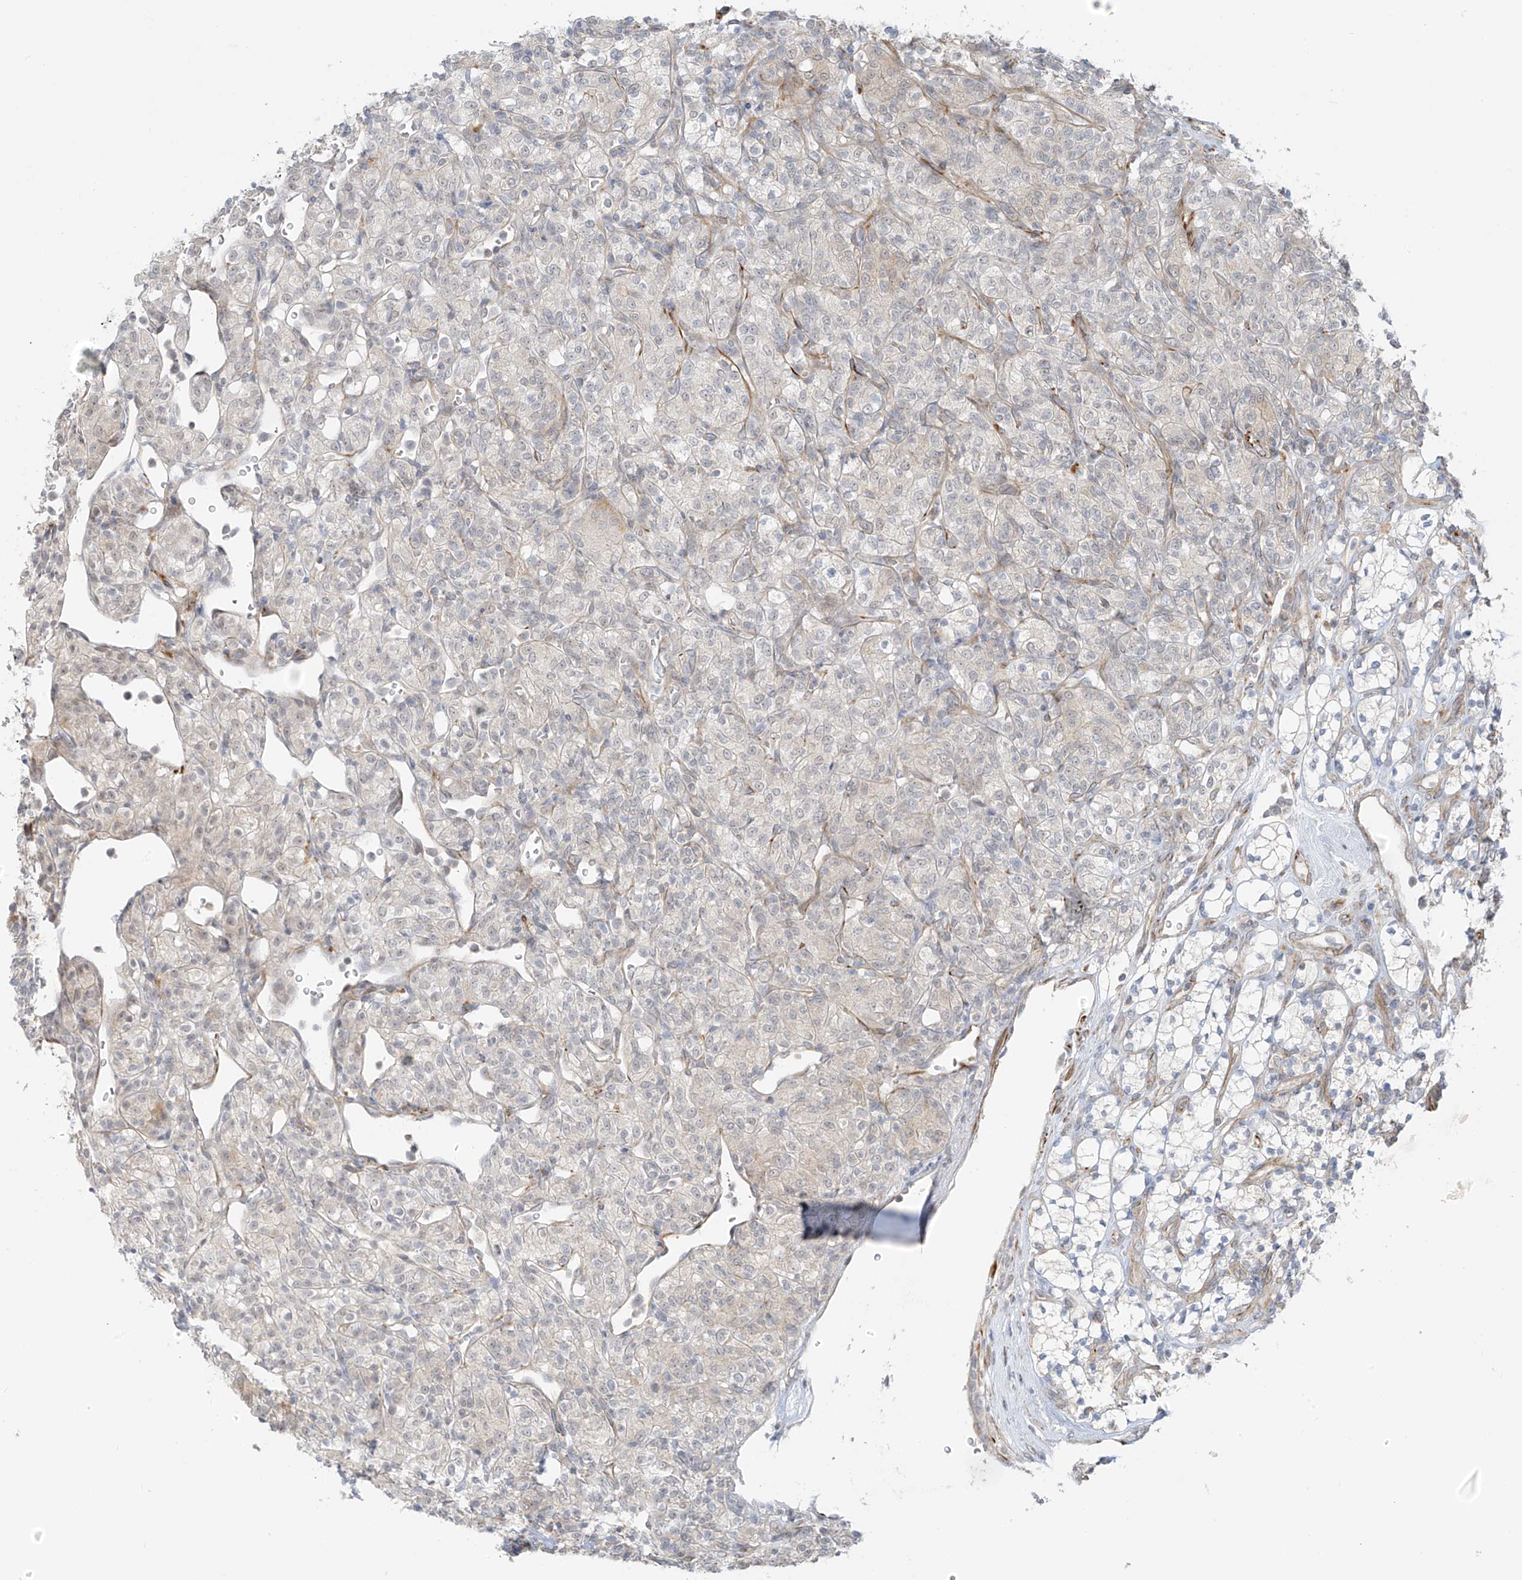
{"staining": {"intensity": "negative", "quantity": "none", "location": "none"}, "tissue": "renal cancer", "cell_type": "Tumor cells", "image_type": "cancer", "snomed": [{"axis": "morphology", "description": "Adenocarcinoma, NOS"}, {"axis": "topography", "description": "Kidney"}], "caption": "This is a micrograph of immunohistochemistry (IHC) staining of renal adenocarcinoma, which shows no expression in tumor cells.", "gene": "HS6ST2", "patient": {"sex": "male", "age": 77}}